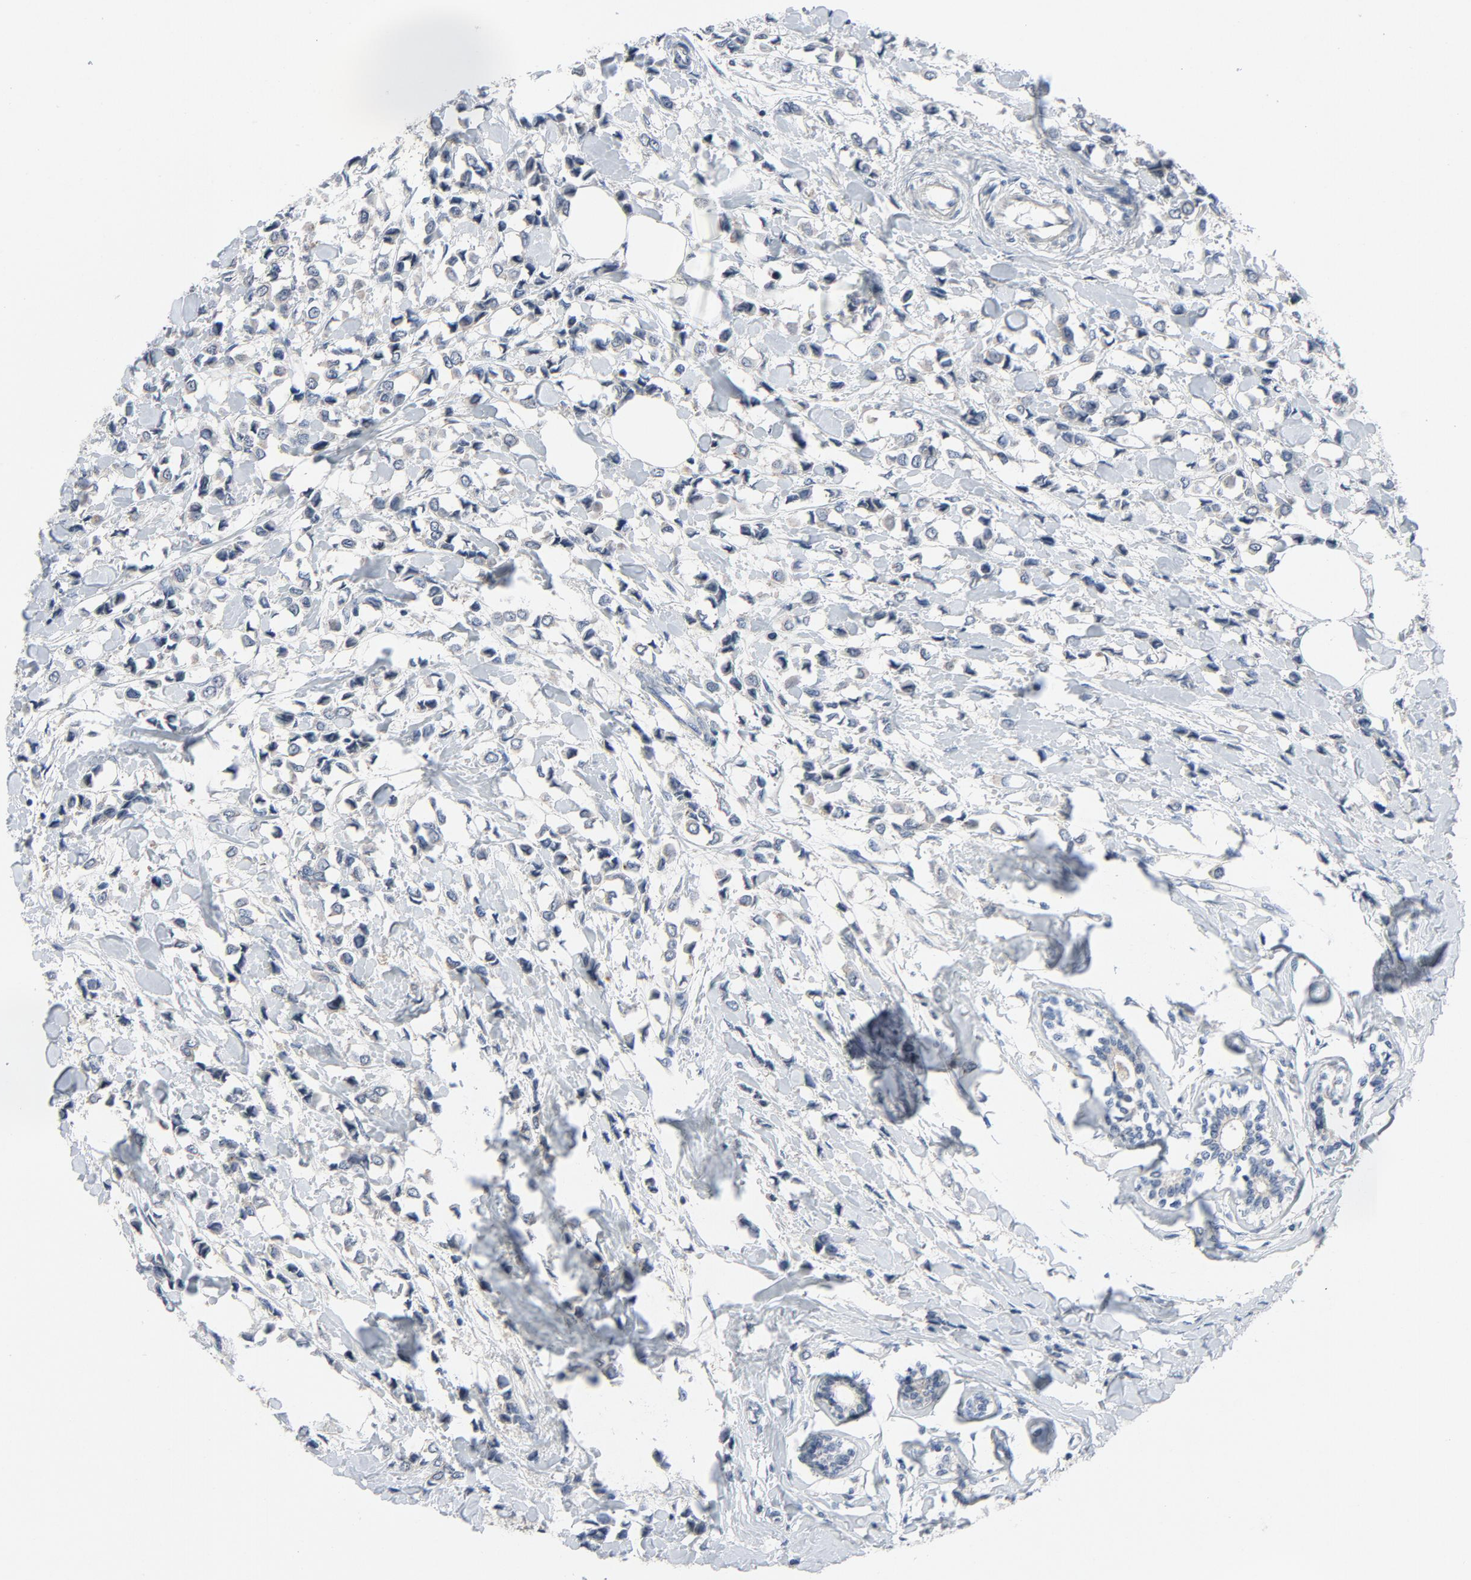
{"staining": {"intensity": "weak", "quantity": "<25%", "location": "cytoplasmic/membranous"}, "tissue": "breast cancer", "cell_type": "Tumor cells", "image_type": "cancer", "snomed": [{"axis": "morphology", "description": "Lobular carcinoma"}, {"axis": "topography", "description": "Breast"}], "caption": "Micrograph shows no protein expression in tumor cells of breast cancer (lobular carcinoma) tissue. The staining is performed using DAB (3,3'-diaminobenzidine) brown chromogen with nuclei counter-stained in using hematoxylin.", "gene": "TSG101", "patient": {"sex": "female", "age": 51}}